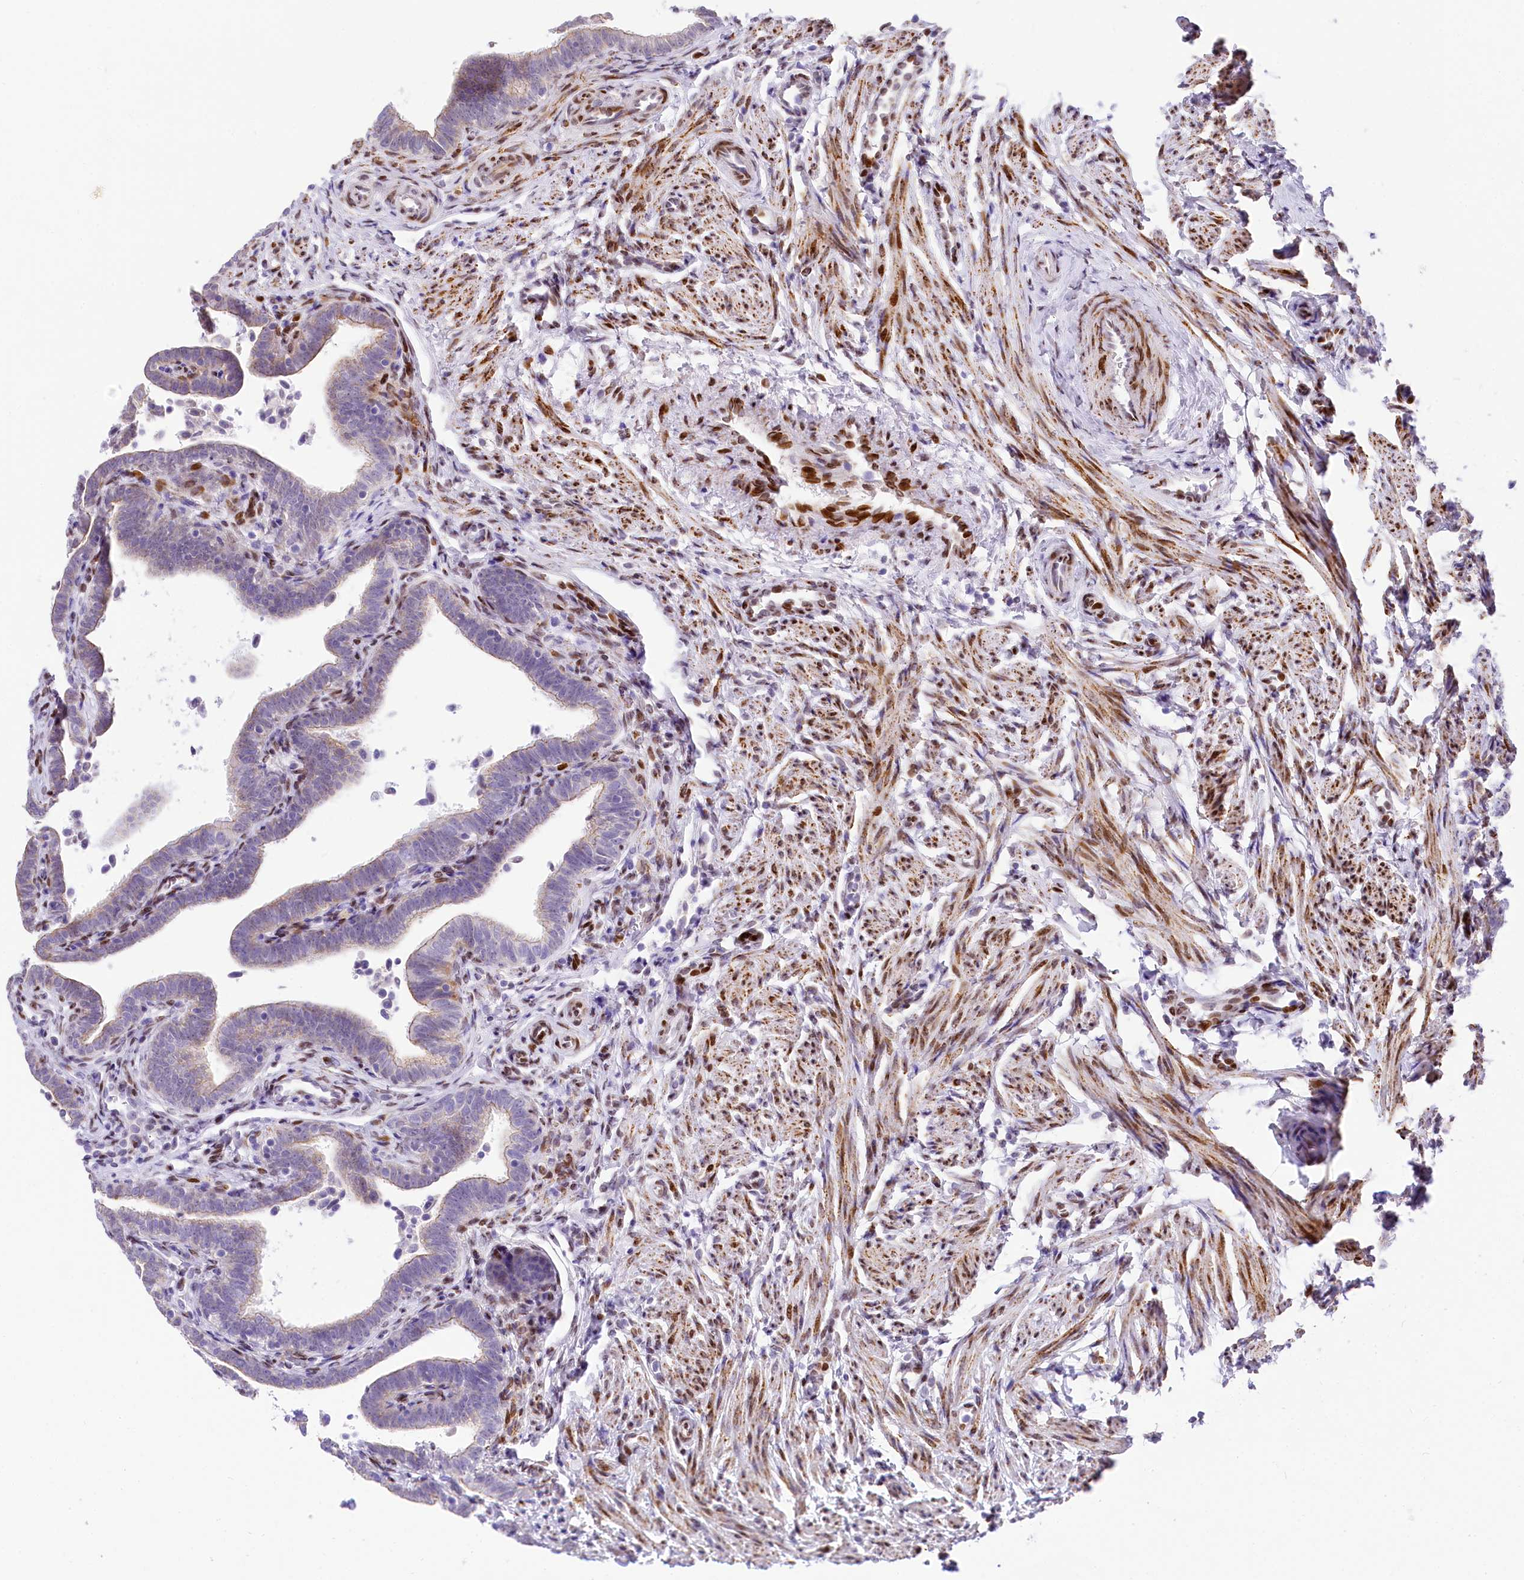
{"staining": {"intensity": "moderate", "quantity": "25%-75%", "location": "cytoplasmic/membranous"}, "tissue": "fallopian tube", "cell_type": "Glandular cells", "image_type": "normal", "snomed": [{"axis": "morphology", "description": "Normal tissue, NOS"}, {"axis": "topography", "description": "Fallopian tube"}], "caption": "A high-resolution micrograph shows immunohistochemistry staining of benign fallopian tube, which reveals moderate cytoplasmic/membranous expression in about 25%-75% of glandular cells. (DAB = brown stain, brightfield microscopy at high magnification).", "gene": "PPIP5K2", "patient": {"sex": "female", "age": 36}}